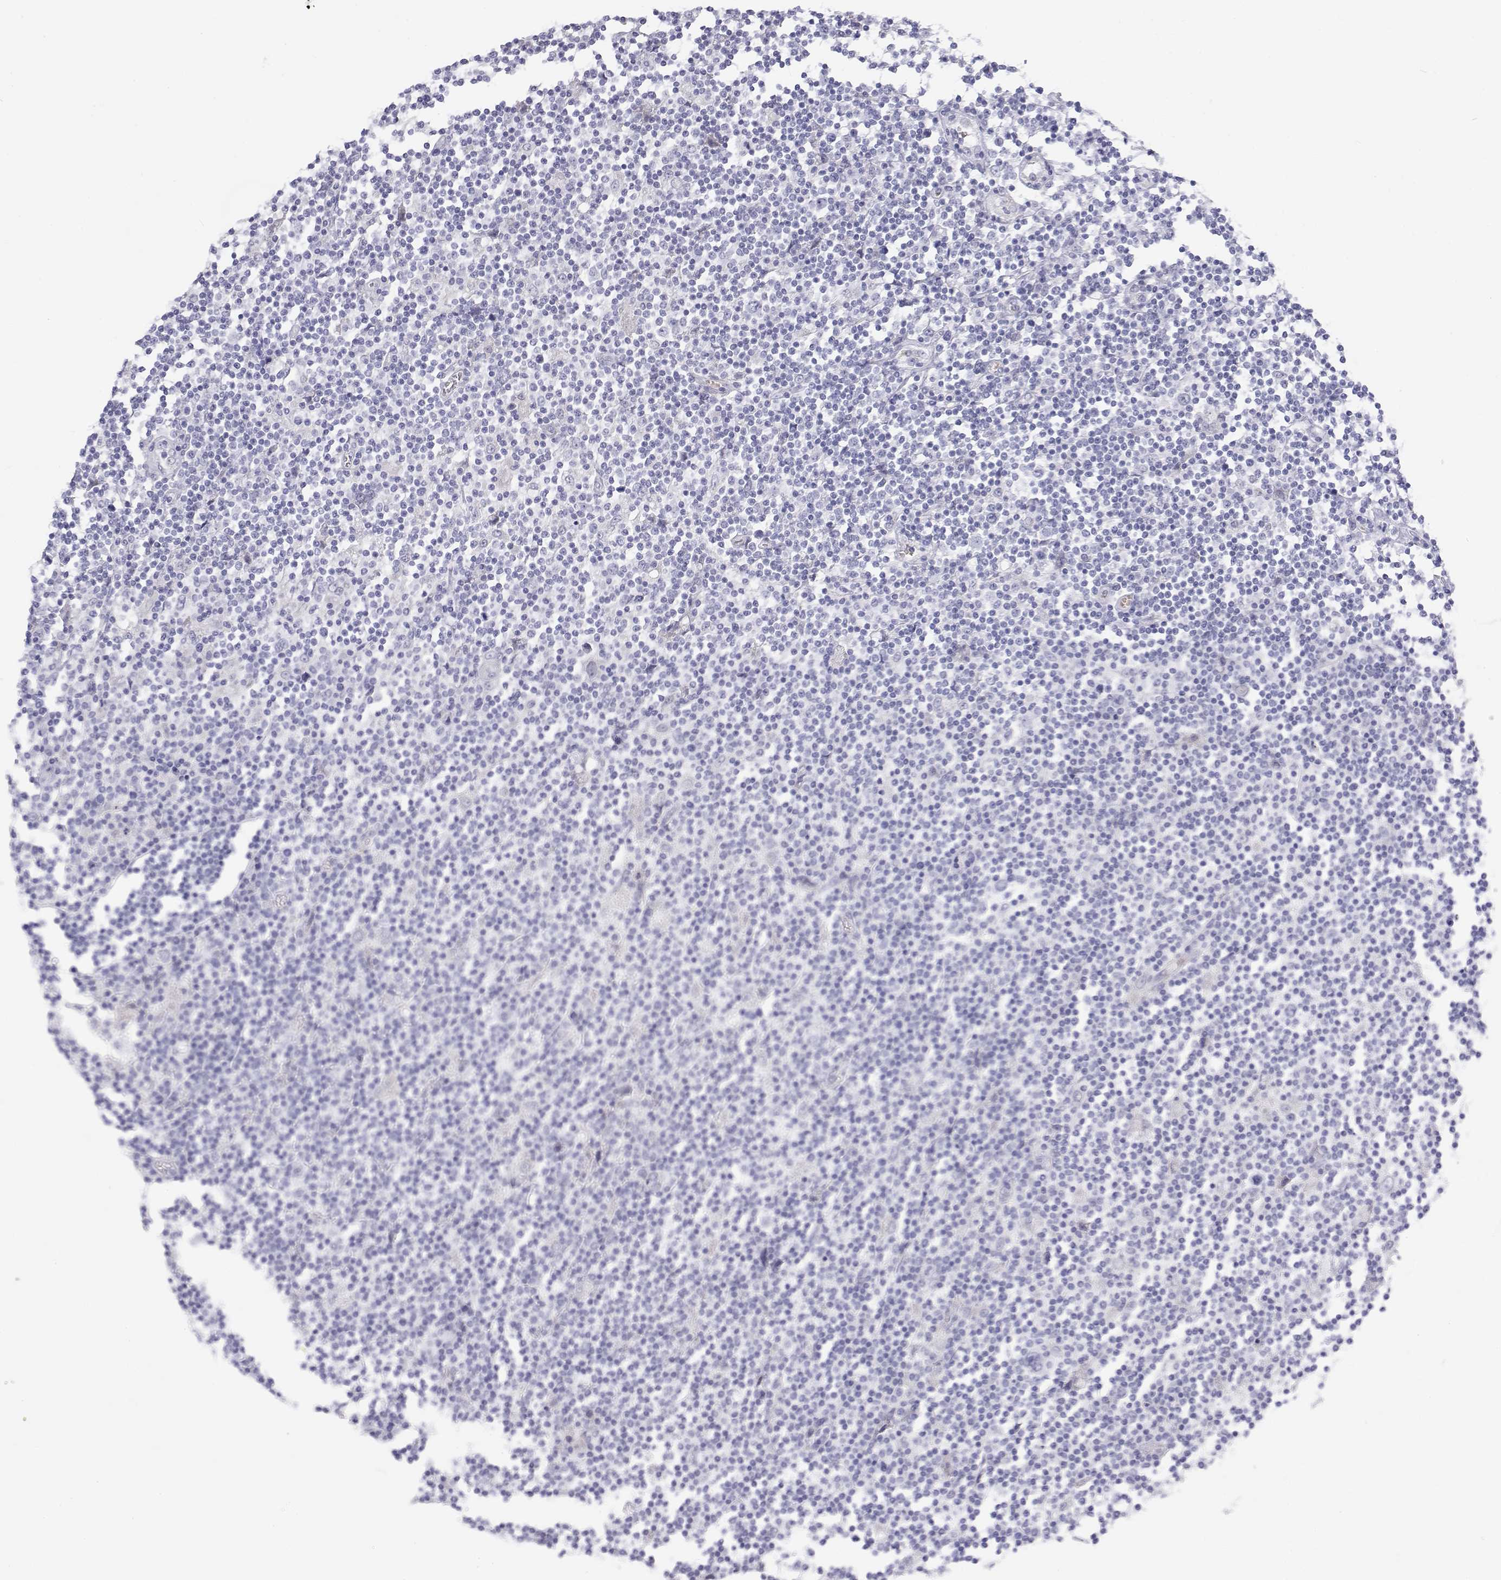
{"staining": {"intensity": "negative", "quantity": "none", "location": "none"}, "tissue": "lymphoma", "cell_type": "Tumor cells", "image_type": "cancer", "snomed": [{"axis": "morphology", "description": "Hodgkin's disease, NOS"}, {"axis": "topography", "description": "Lymph node"}], "caption": "Immunohistochemical staining of human Hodgkin's disease shows no significant positivity in tumor cells. Nuclei are stained in blue.", "gene": "MISP", "patient": {"sex": "male", "age": 40}}